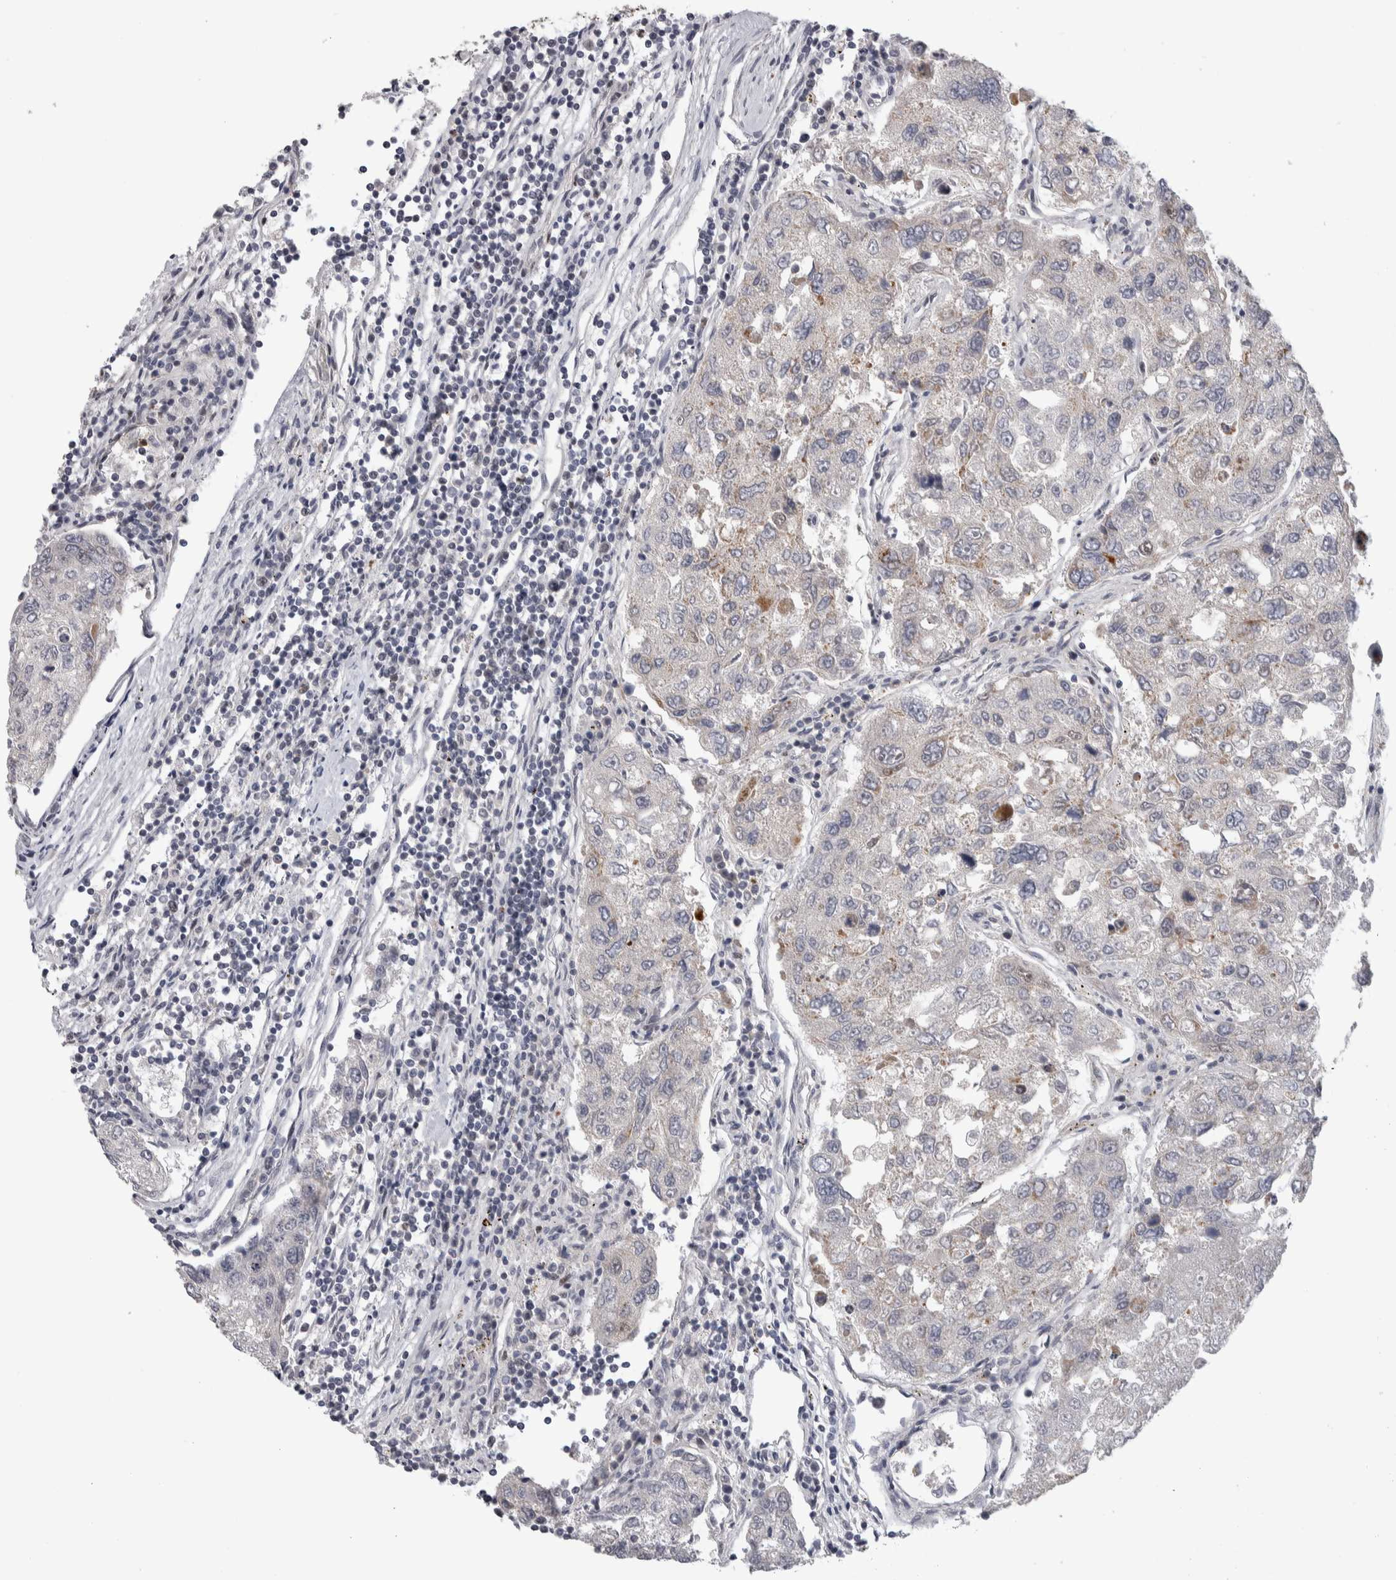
{"staining": {"intensity": "negative", "quantity": "none", "location": "none"}, "tissue": "urothelial cancer", "cell_type": "Tumor cells", "image_type": "cancer", "snomed": [{"axis": "morphology", "description": "Urothelial carcinoma, High grade"}, {"axis": "topography", "description": "Lymph node"}, {"axis": "topography", "description": "Urinary bladder"}], "caption": "Urothelial carcinoma (high-grade) stained for a protein using IHC reveals no staining tumor cells.", "gene": "HEXIM2", "patient": {"sex": "male", "age": 51}}